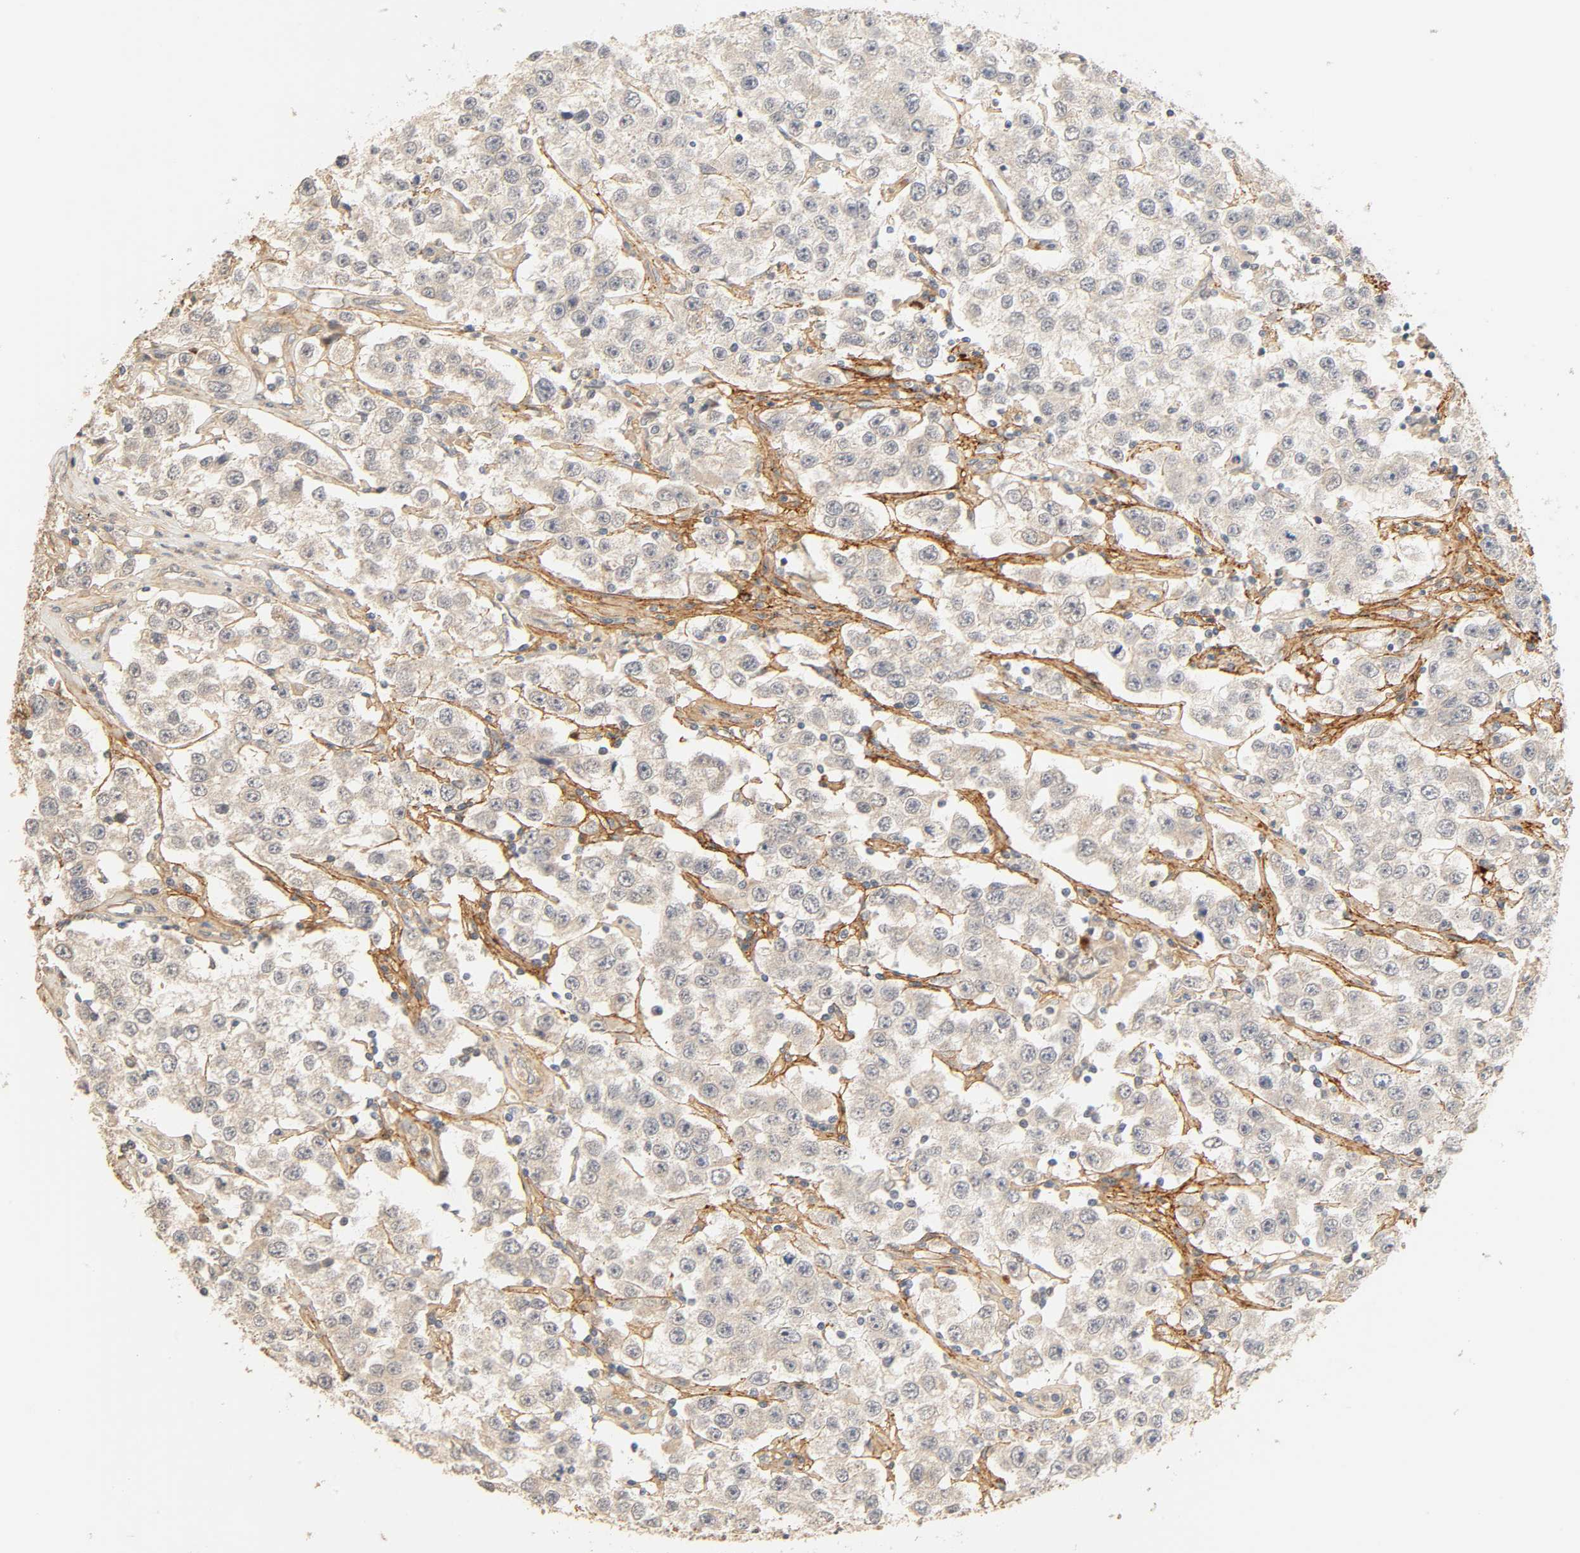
{"staining": {"intensity": "weak", "quantity": "25%-75%", "location": "cytoplasmic/membranous"}, "tissue": "testis cancer", "cell_type": "Tumor cells", "image_type": "cancer", "snomed": [{"axis": "morphology", "description": "Seminoma, NOS"}, {"axis": "topography", "description": "Testis"}], "caption": "Tumor cells show low levels of weak cytoplasmic/membranous positivity in about 25%-75% of cells in testis seminoma.", "gene": "CACNA1G", "patient": {"sex": "male", "age": 52}}